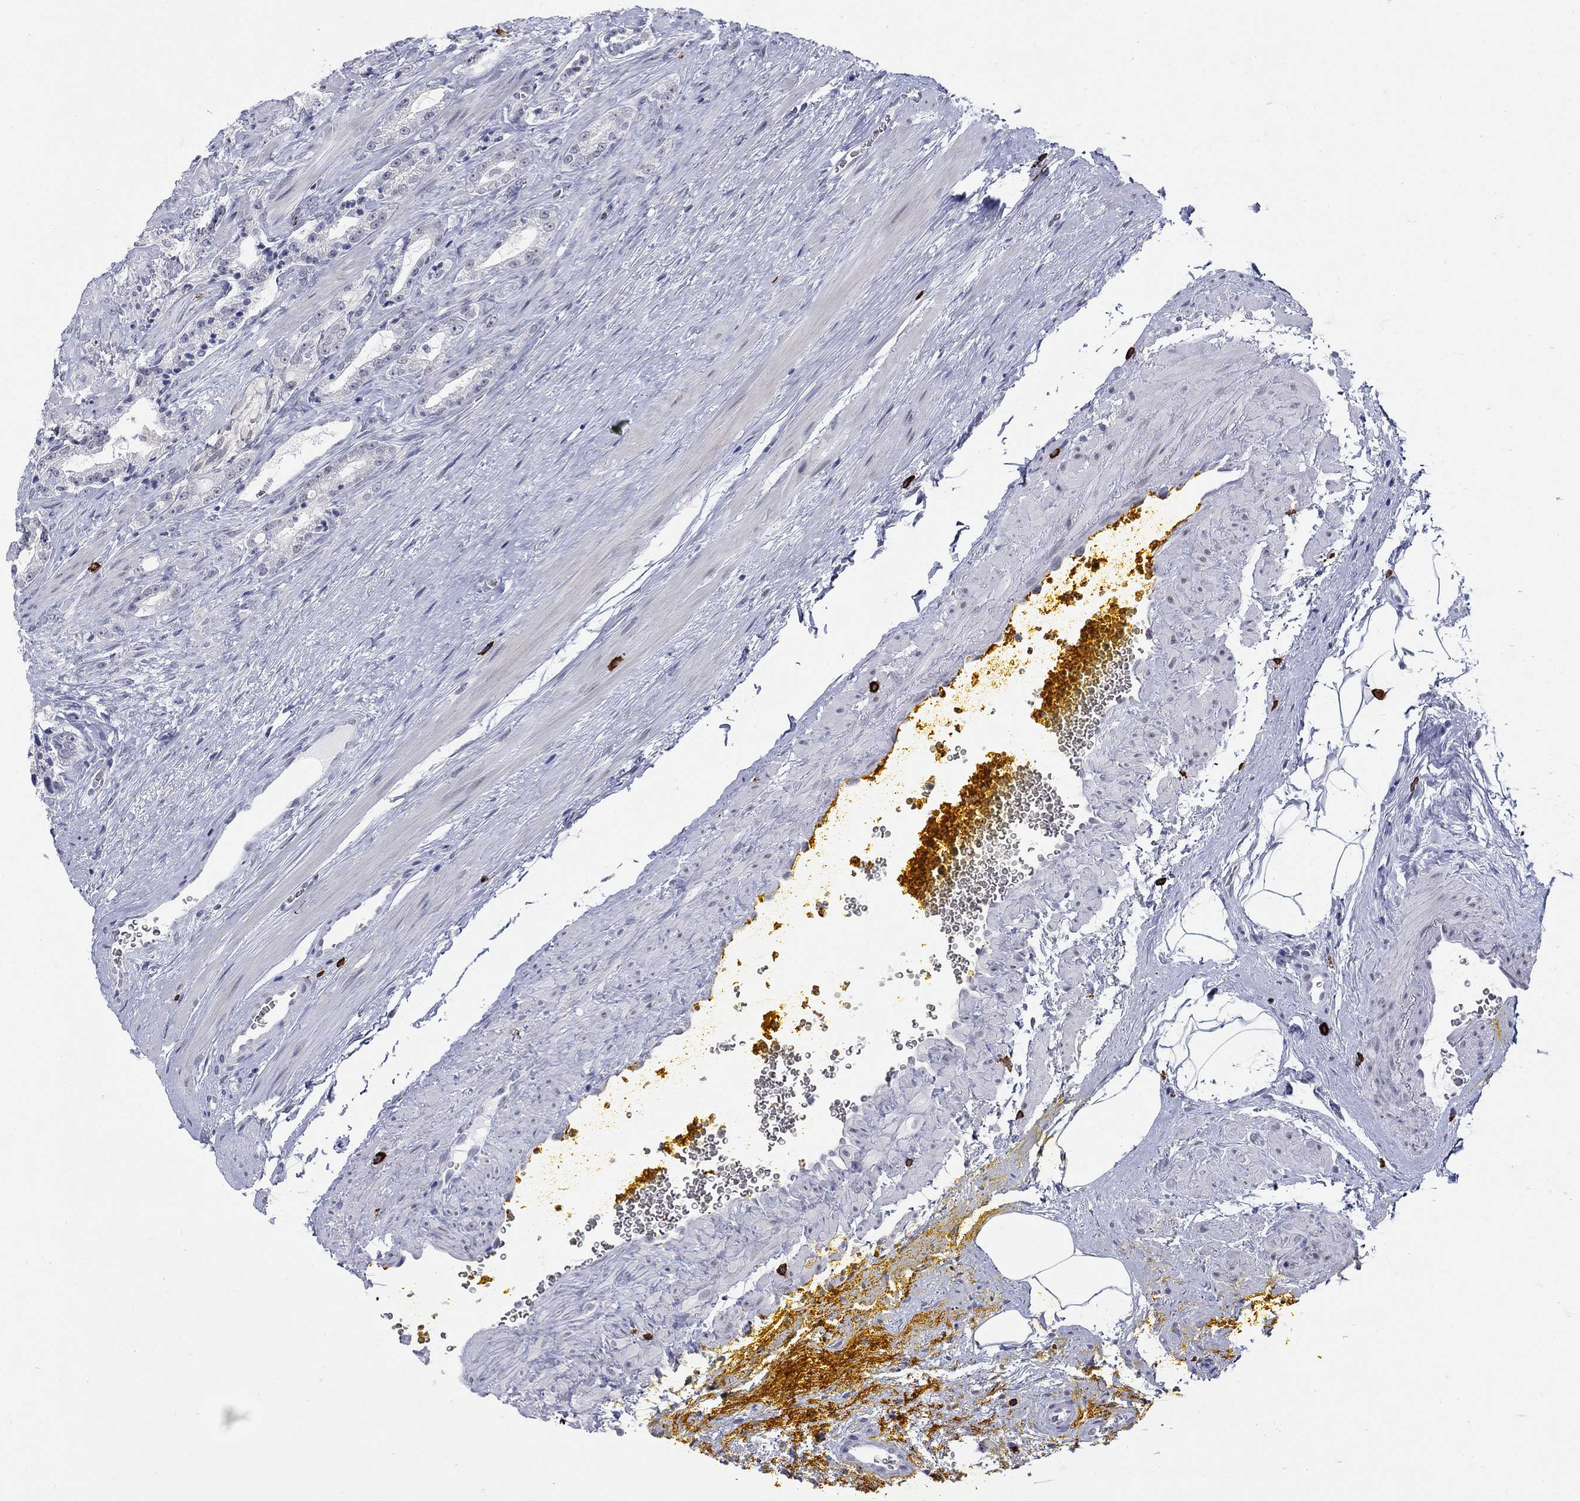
{"staining": {"intensity": "negative", "quantity": "none", "location": "none"}, "tissue": "prostate cancer", "cell_type": "Tumor cells", "image_type": "cancer", "snomed": [{"axis": "morphology", "description": "Adenocarcinoma, NOS"}, {"axis": "topography", "description": "Prostate"}], "caption": "The image exhibits no significant positivity in tumor cells of adenocarcinoma (prostate).", "gene": "ECEL1", "patient": {"sex": "male", "age": 67}}